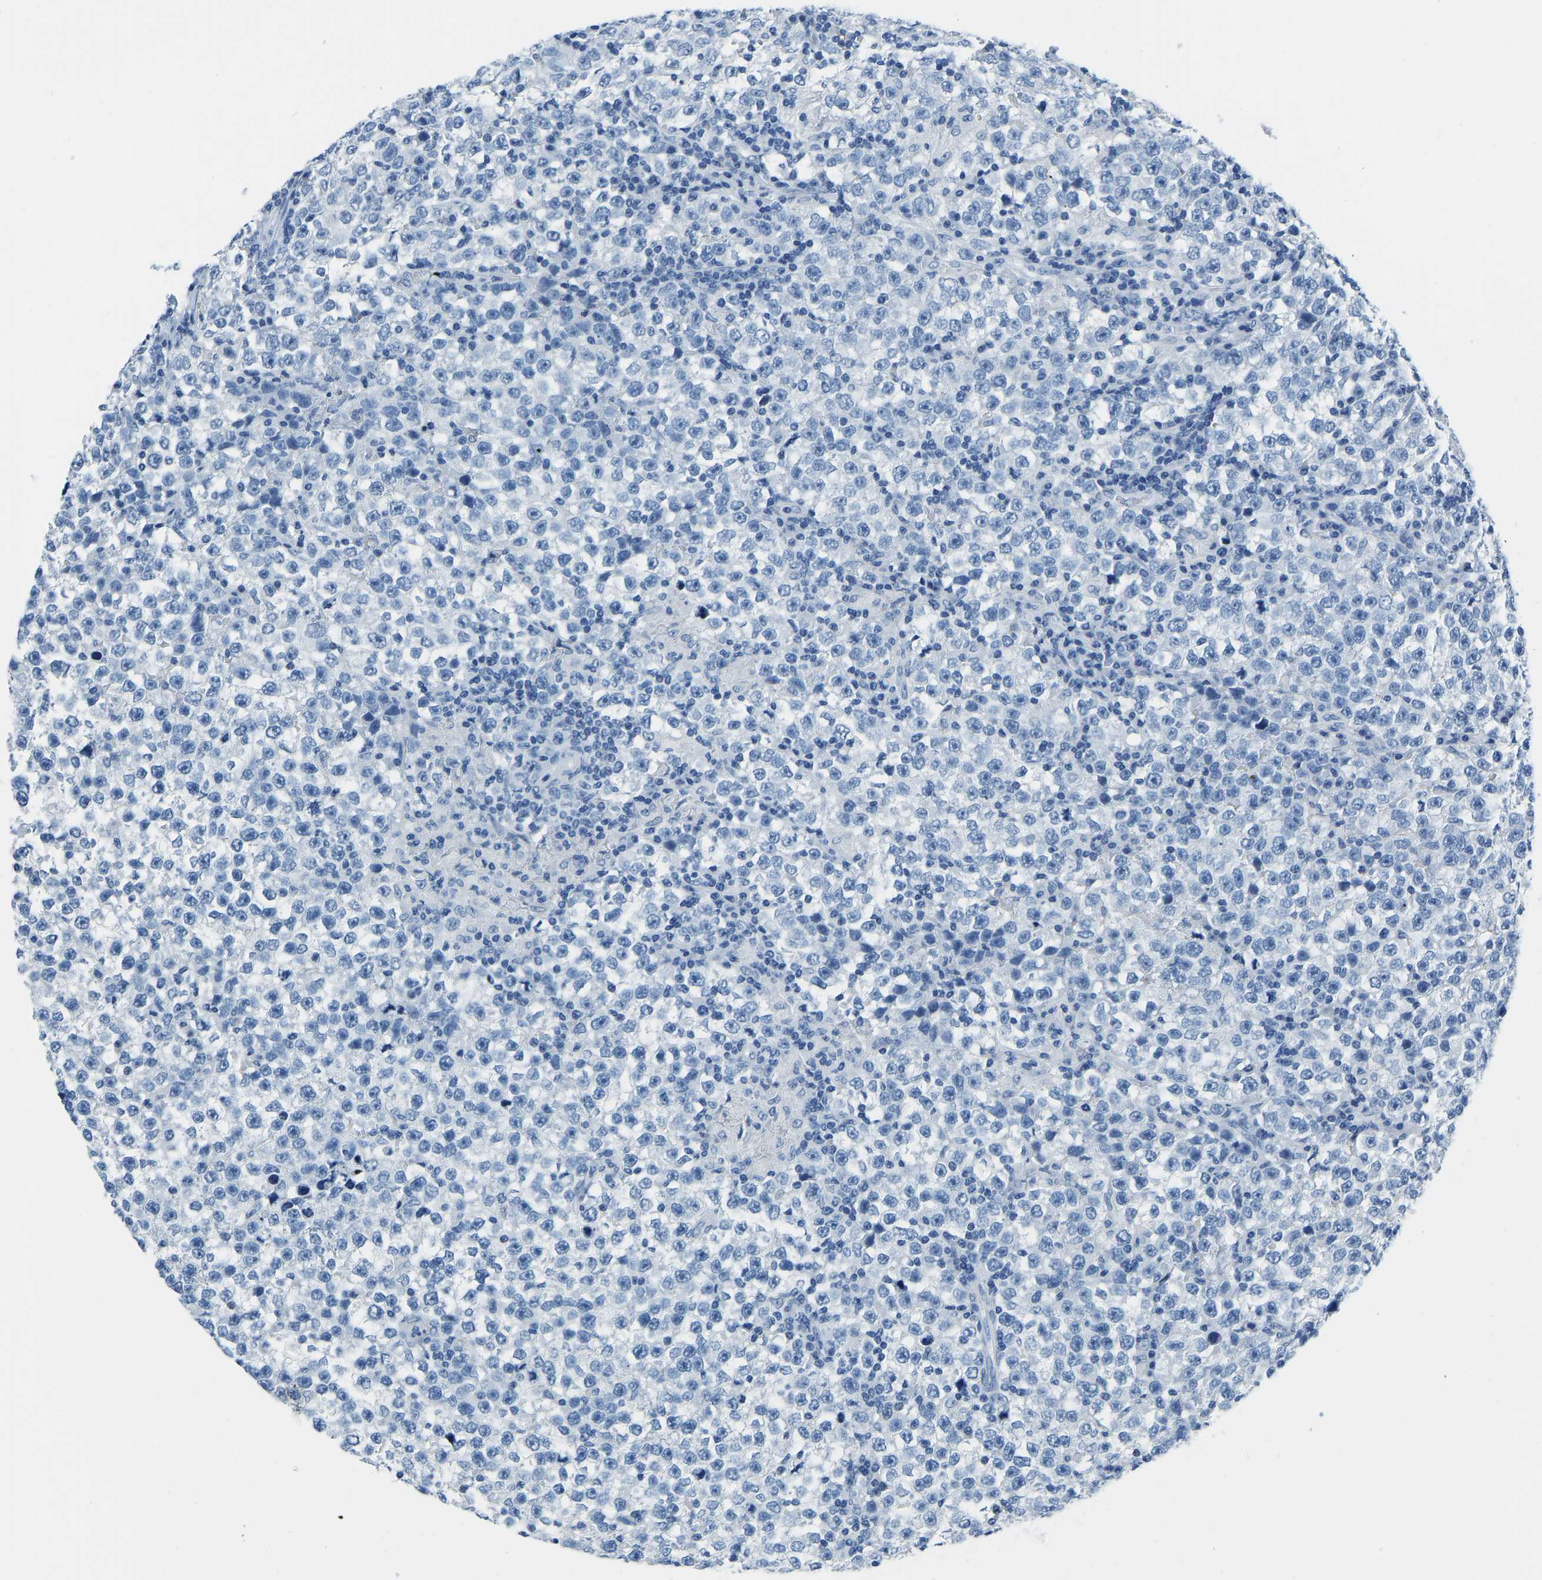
{"staining": {"intensity": "negative", "quantity": "none", "location": "none"}, "tissue": "testis cancer", "cell_type": "Tumor cells", "image_type": "cancer", "snomed": [{"axis": "morphology", "description": "Seminoma, NOS"}, {"axis": "topography", "description": "Testis"}], "caption": "Immunohistochemistry of testis cancer shows no expression in tumor cells. The staining is performed using DAB brown chromogen with nuclei counter-stained in using hematoxylin.", "gene": "SERPINB3", "patient": {"sex": "male", "age": 43}}